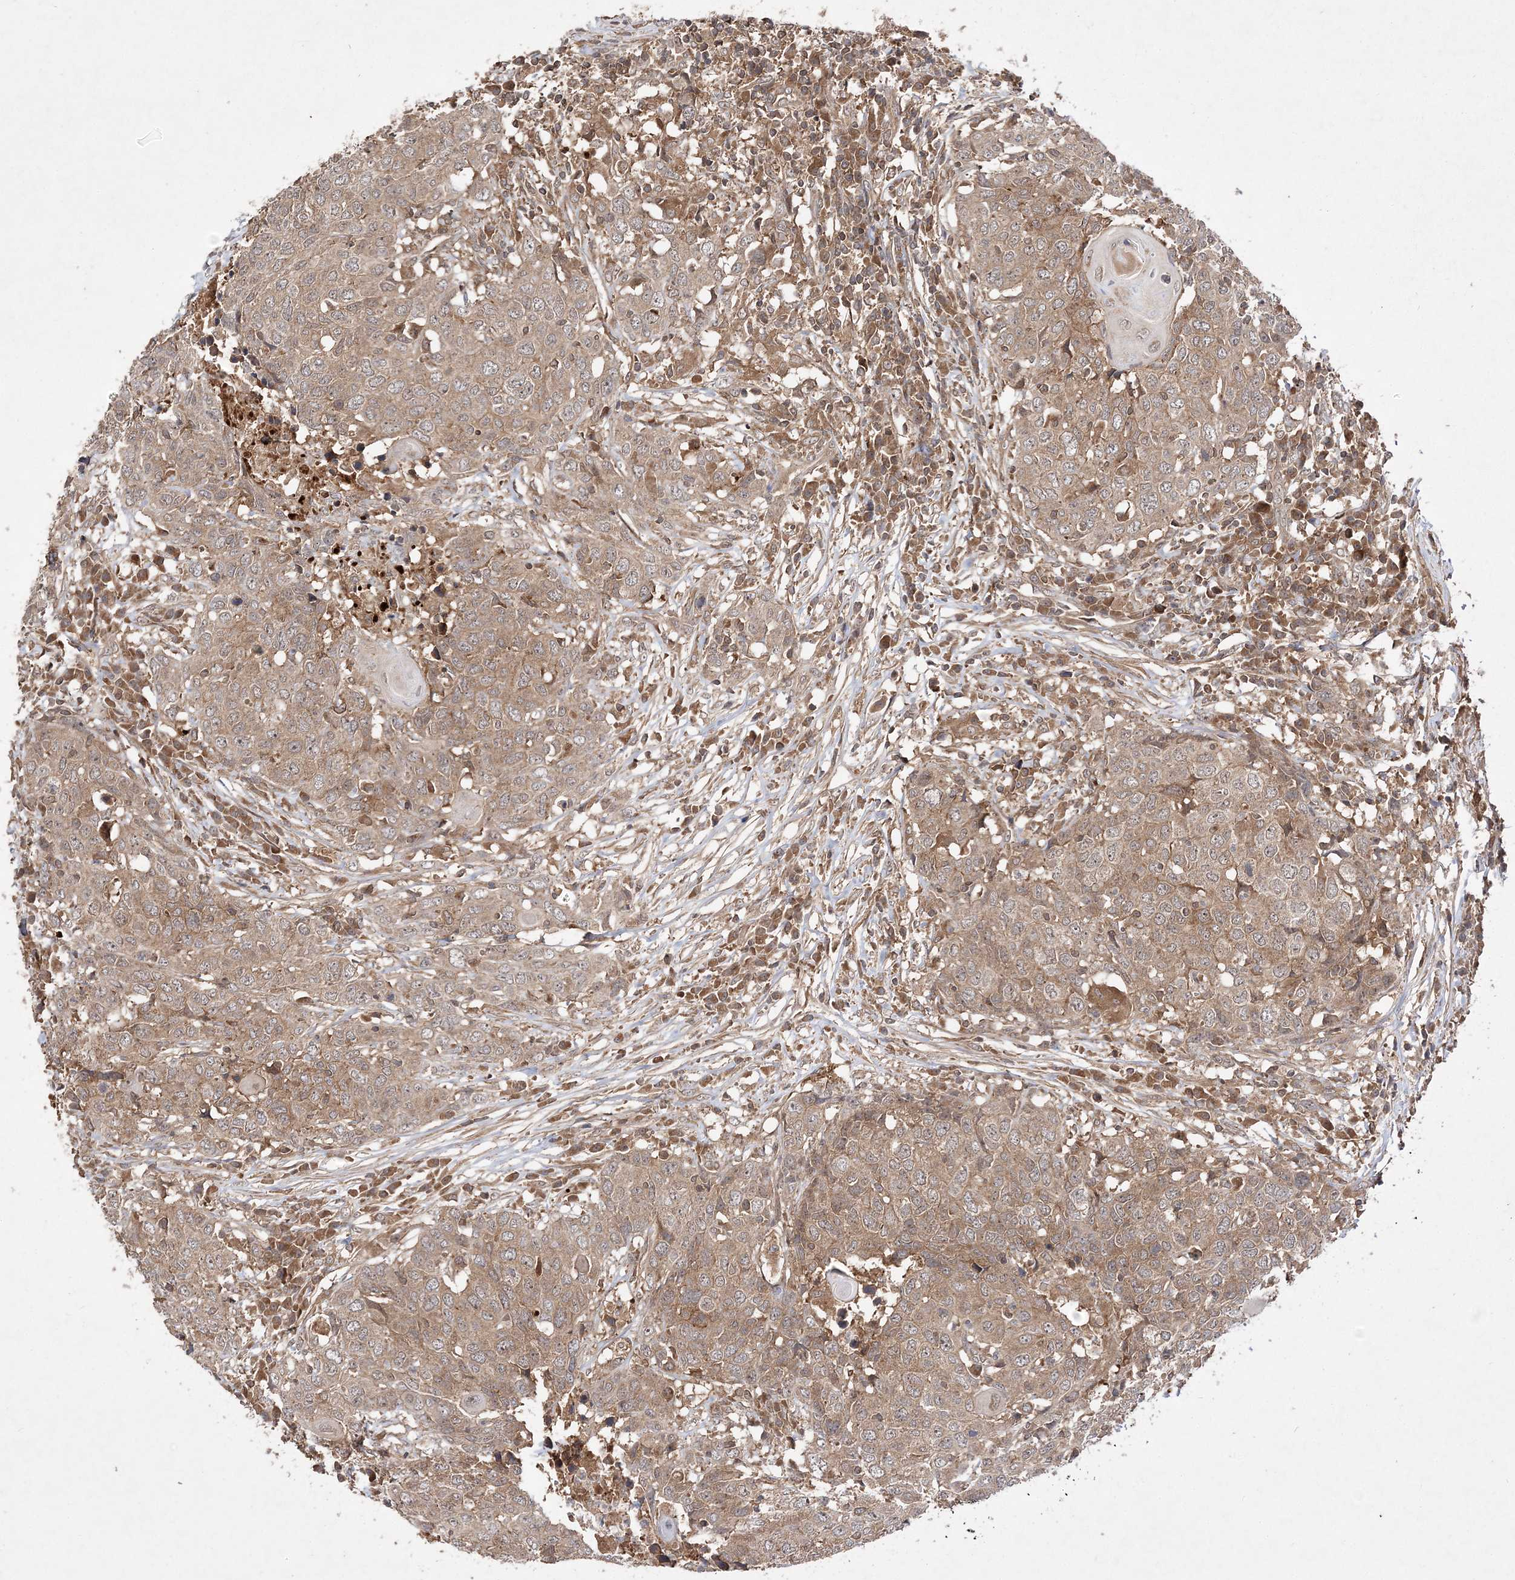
{"staining": {"intensity": "weak", "quantity": ">75%", "location": "cytoplasmic/membranous"}, "tissue": "head and neck cancer", "cell_type": "Tumor cells", "image_type": "cancer", "snomed": [{"axis": "morphology", "description": "Squamous cell carcinoma, NOS"}, {"axis": "topography", "description": "Head-Neck"}], "caption": "IHC staining of head and neck cancer, which exhibits low levels of weak cytoplasmic/membranous positivity in approximately >75% of tumor cells indicating weak cytoplasmic/membranous protein staining. The staining was performed using DAB (brown) for protein detection and nuclei were counterstained in hematoxylin (blue).", "gene": "TMEM9B", "patient": {"sex": "male", "age": 66}}